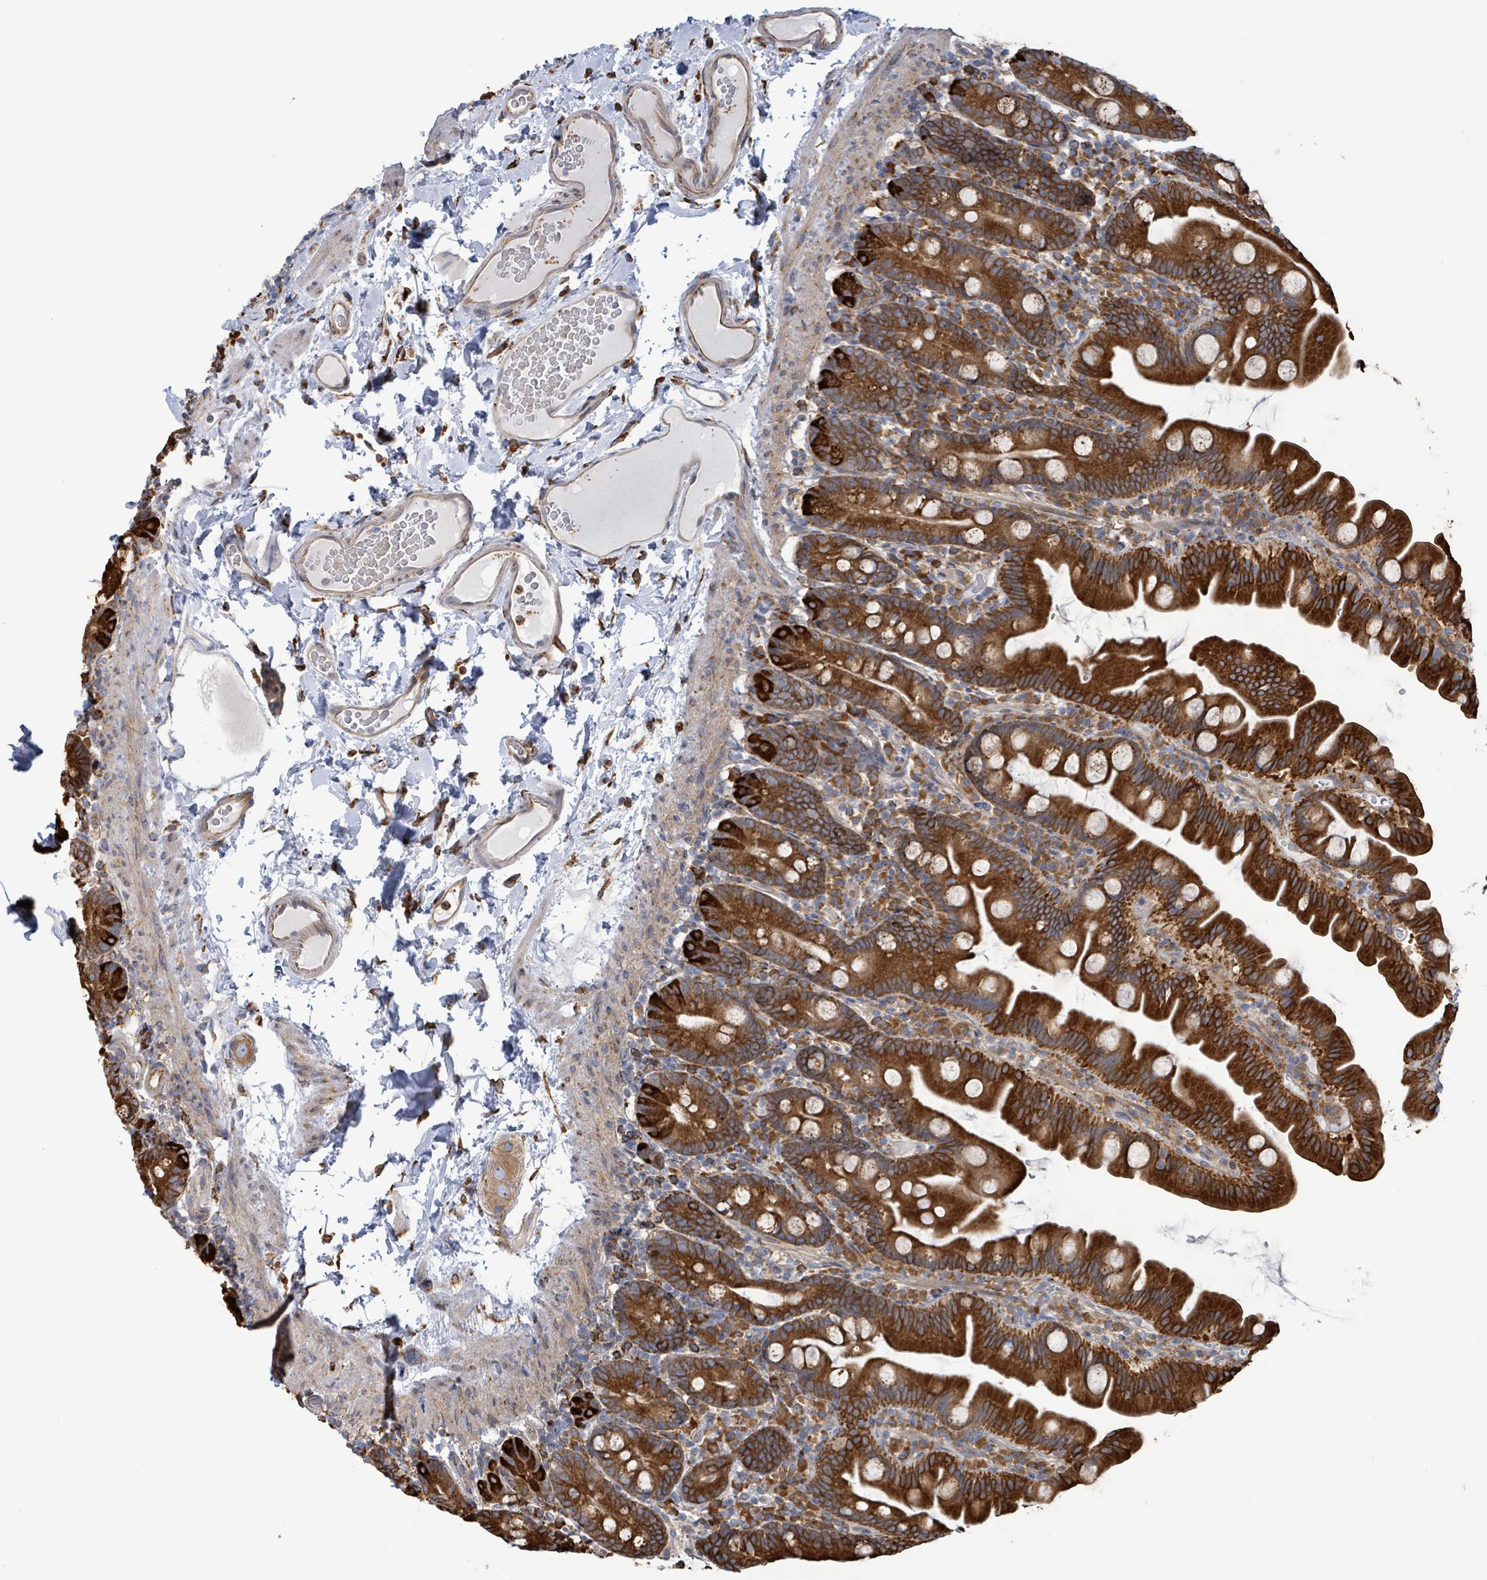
{"staining": {"intensity": "strong", "quantity": ">75%", "location": "cytoplasmic/membranous"}, "tissue": "small intestine", "cell_type": "Glandular cells", "image_type": "normal", "snomed": [{"axis": "morphology", "description": "Normal tissue, NOS"}, {"axis": "topography", "description": "Small intestine"}], "caption": "An immunohistochemistry (IHC) micrograph of benign tissue is shown. Protein staining in brown labels strong cytoplasmic/membranous positivity in small intestine within glandular cells. (Brightfield microscopy of DAB IHC at high magnification).", "gene": "RFPL4AL1", "patient": {"sex": "female", "age": 68}}